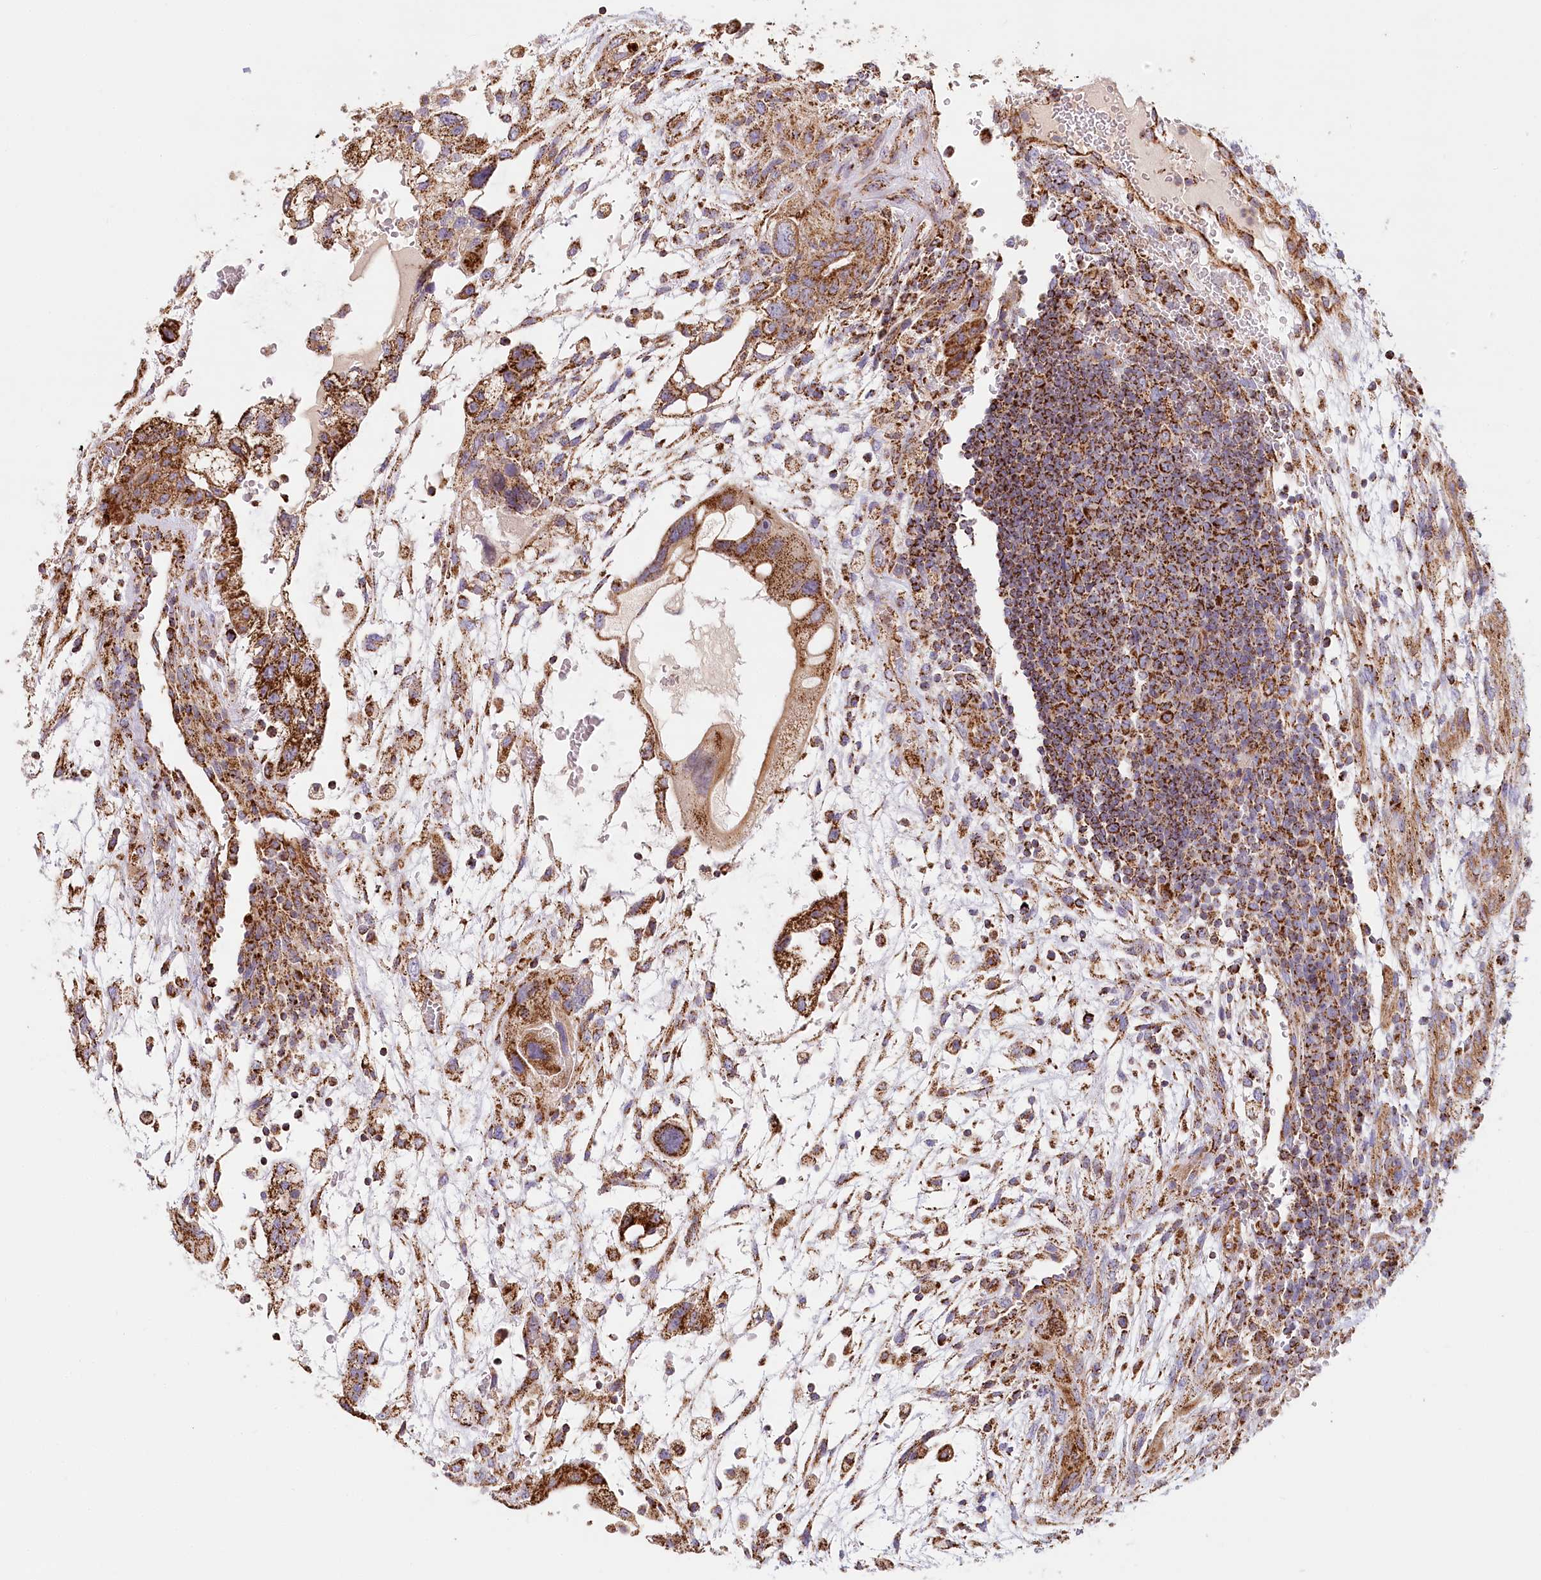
{"staining": {"intensity": "strong", "quantity": ">75%", "location": "cytoplasmic/membranous"}, "tissue": "testis cancer", "cell_type": "Tumor cells", "image_type": "cancer", "snomed": [{"axis": "morphology", "description": "Carcinoma, Embryonal, NOS"}, {"axis": "topography", "description": "Testis"}], "caption": "Immunohistochemistry of human testis embryonal carcinoma reveals high levels of strong cytoplasmic/membranous expression in approximately >75% of tumor cells. (DAB IHC with brightfield microscopy, high magnification).", "gene": "UMPS", "patient": {"sex": "male", "age": 36}}